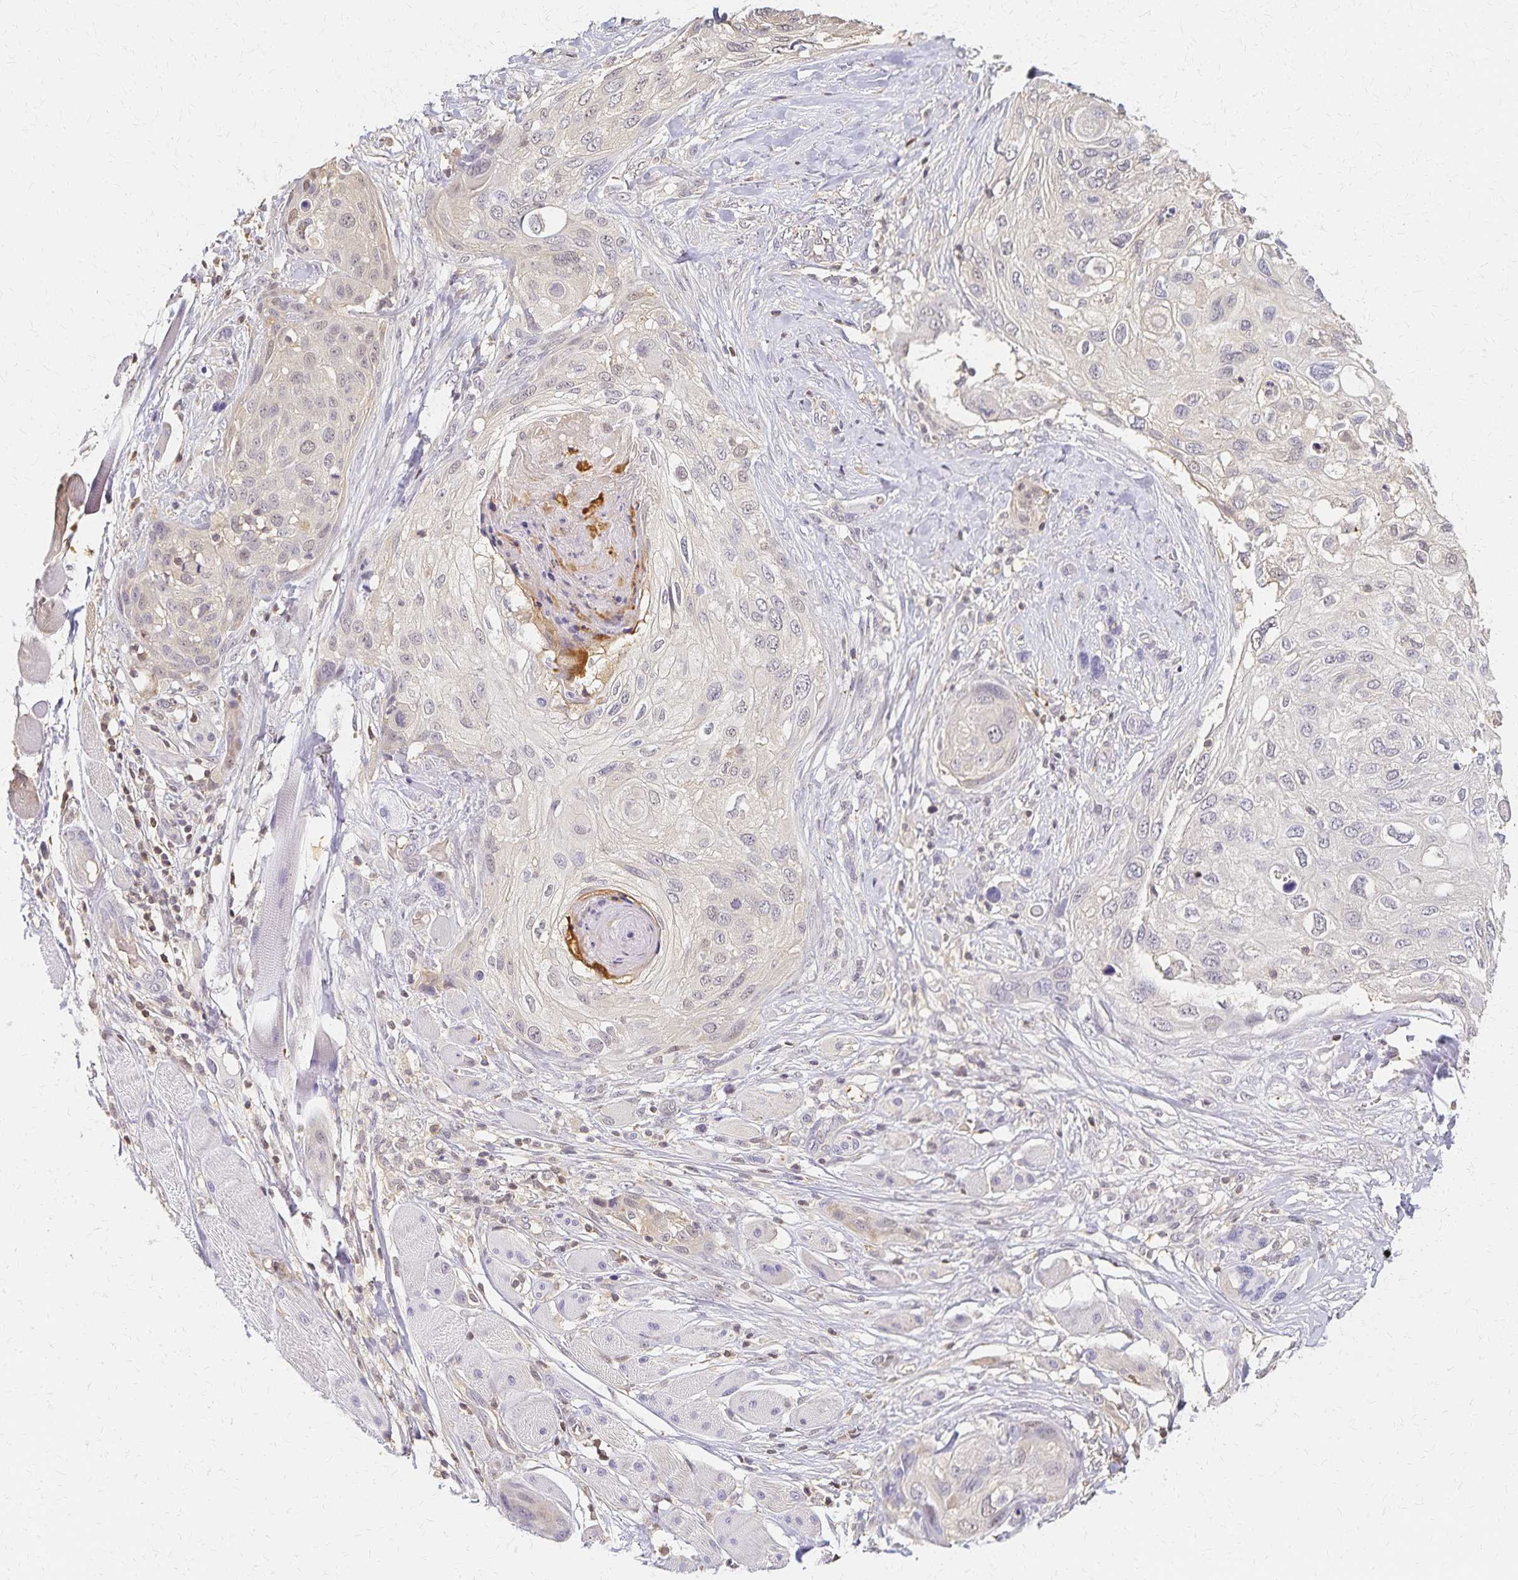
{"staining": {"intensity": "negative", "quantity": "none", "location": "none"}, "tissue": "skin cancer", "cell_type": "Tumor cells", "image_type": "cancer", "snomed": [{"axis": "morphology", "description": "Squamous cell carcinoma, NOS"}, {"axis": "topography", "description": "Skin"}], "caption": "Immunohistochemistry histopathology image of skin cancer stained for a protein (brown), which displays no positivity in tumor cells.", "gene": "AZGP1", "patient": {"sex": "female", "age": 87}}